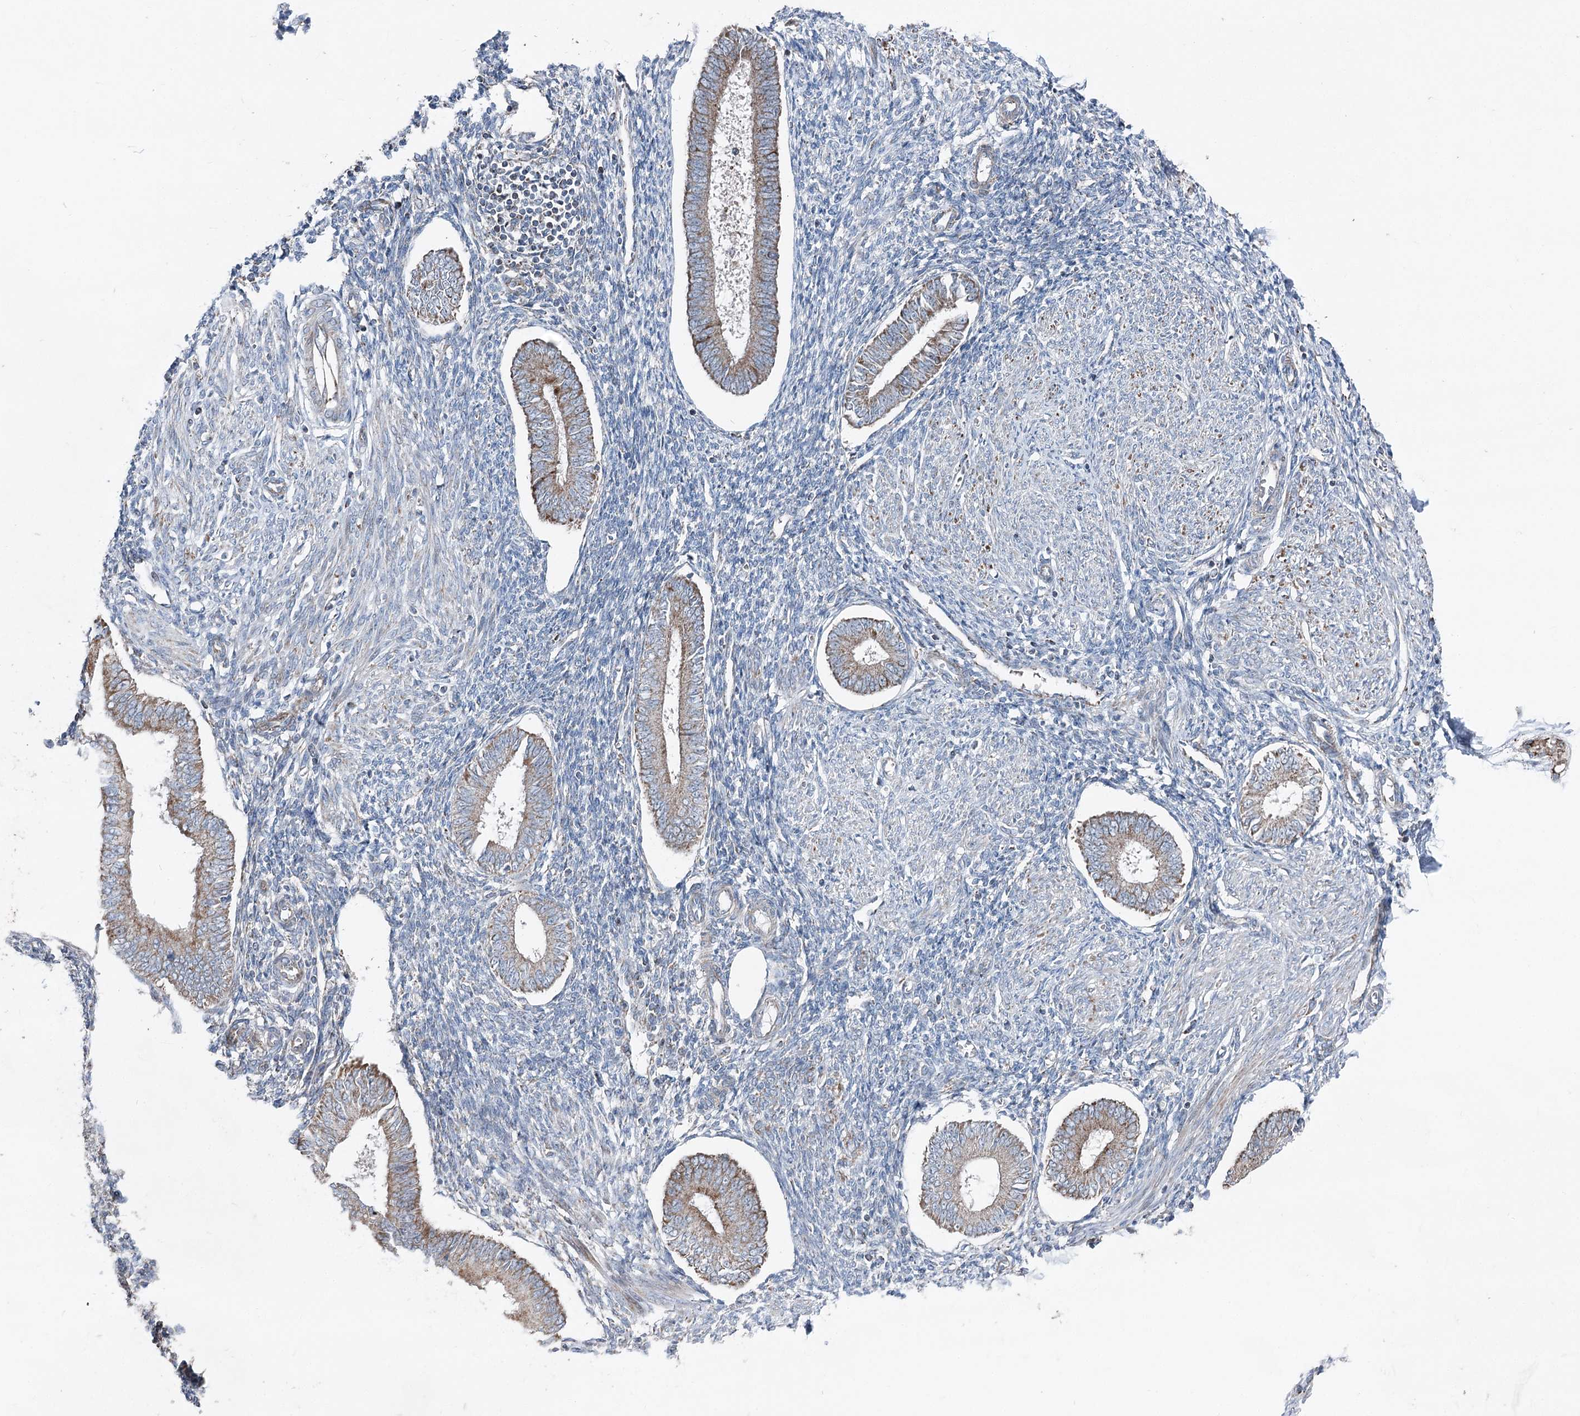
{"staining": {"intensity": "negative", "quantity": "none", "location": "none"}, "tissue": "endometrium", "cell_type": "Cells in endometrial stroma", "image_type": "normal", "snomed": [{"axis": "morphology", "description": "Normal tissue, NOS"}, {"axis": "topography", "description": "Uterus"}, {"axis": "topography", "description": "Endometrium"}], "caption": "Immunohistochemistry (IHC) micrograph of normal endometrium stained for a protein (brown), which reveals no expression in cells in endometrial stroma.", "gene": "UCN3", "patient": {"sex": "female", "age": 48}}